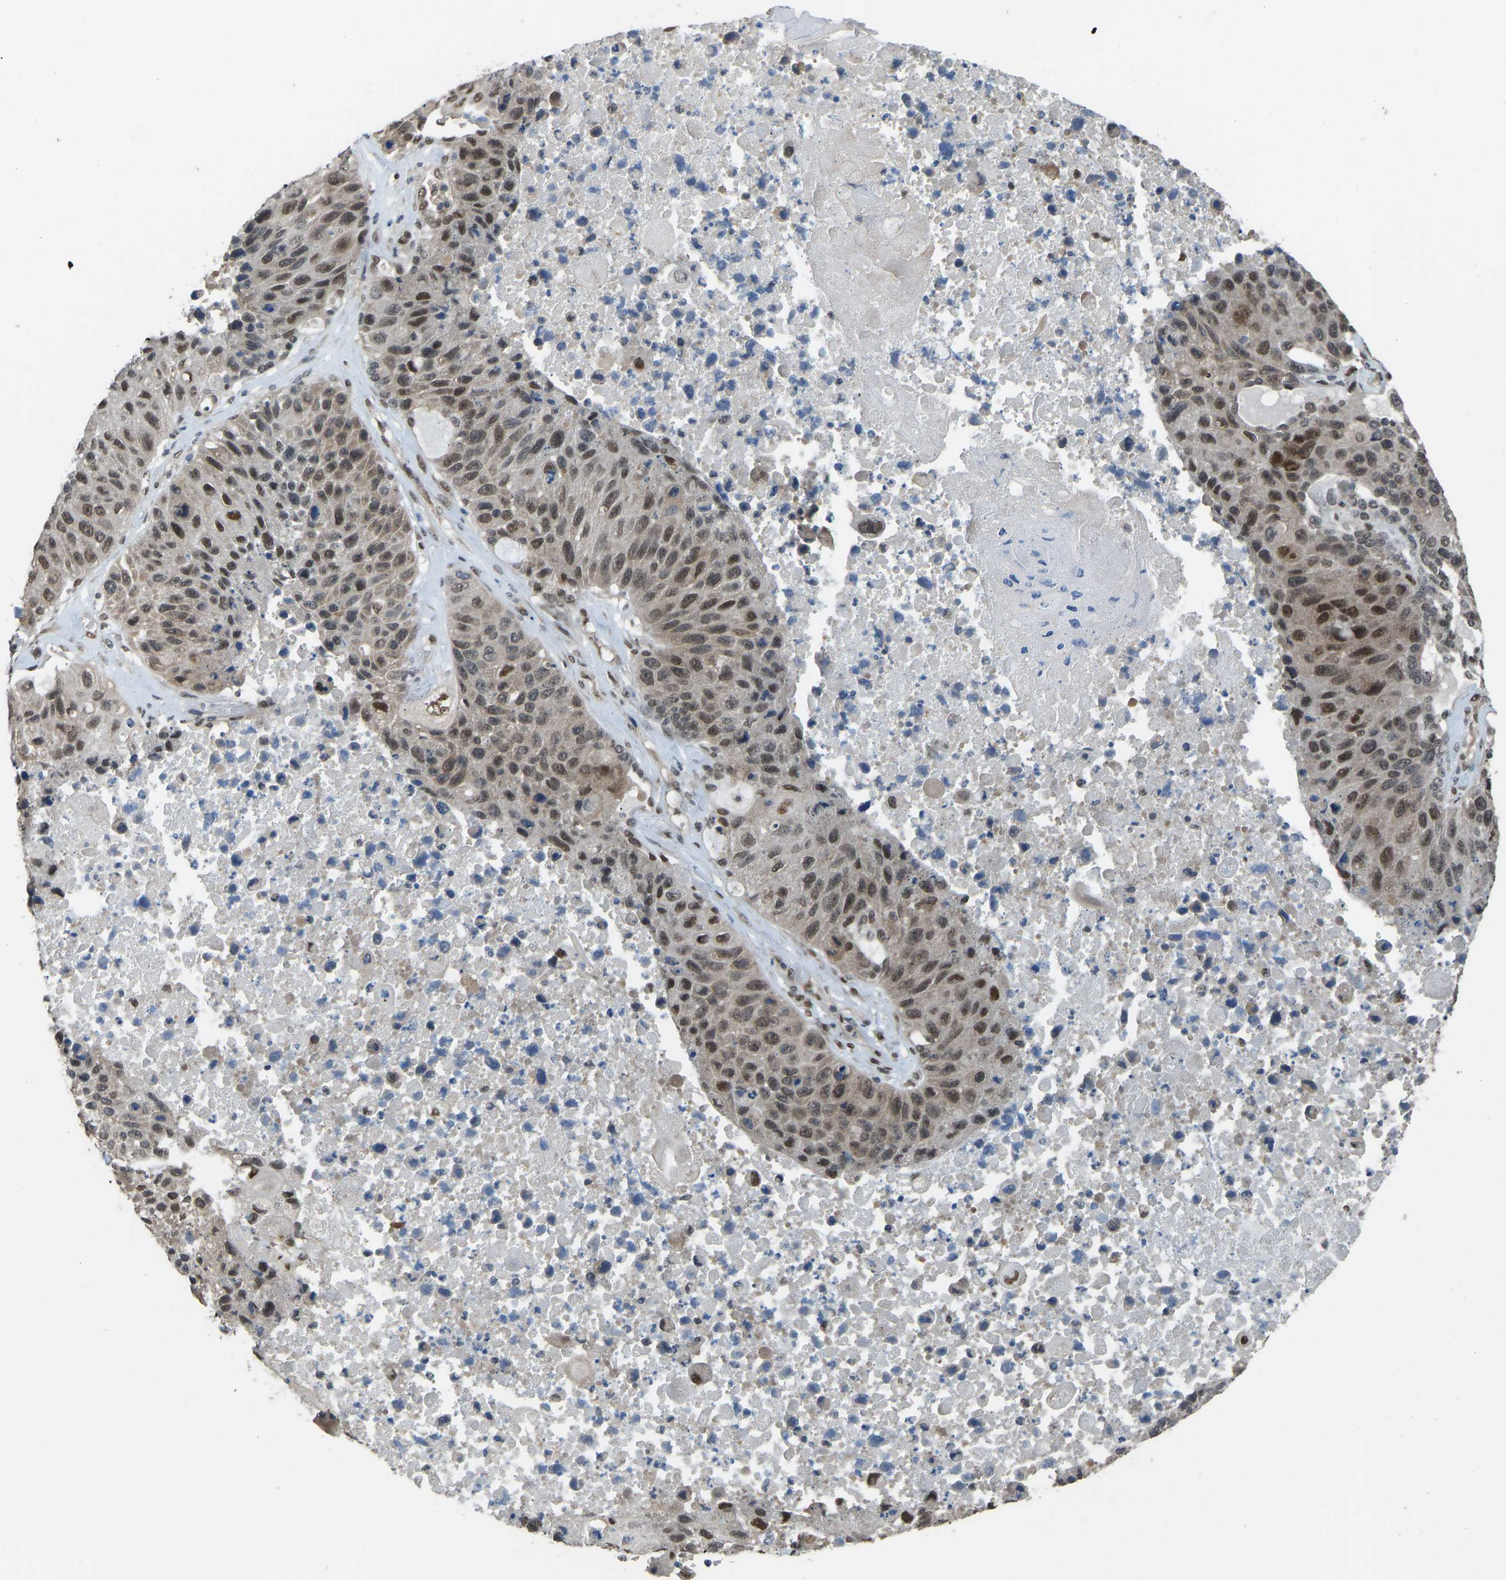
{"staining": {"intensity": "moderate", "quantity": ">75%", "location": "nuclear"}, "tissue": "lung cancer", "cell_type": "Tumor cells", "image_type": "cancer", "snomed": [{"axis": "morphology", "description": "Squamous cell carcinoma, NOS"}, {"axis": "topography", "description": "Lung"}], "caption": "Approximately >75% of tumor cells in human lung cancer demonstrate moderate nuclear protein expression as visualized by brown immunohistochemical staining.", "gene": "KPNA6", "patient": {"sex": "male", "age": 61}}